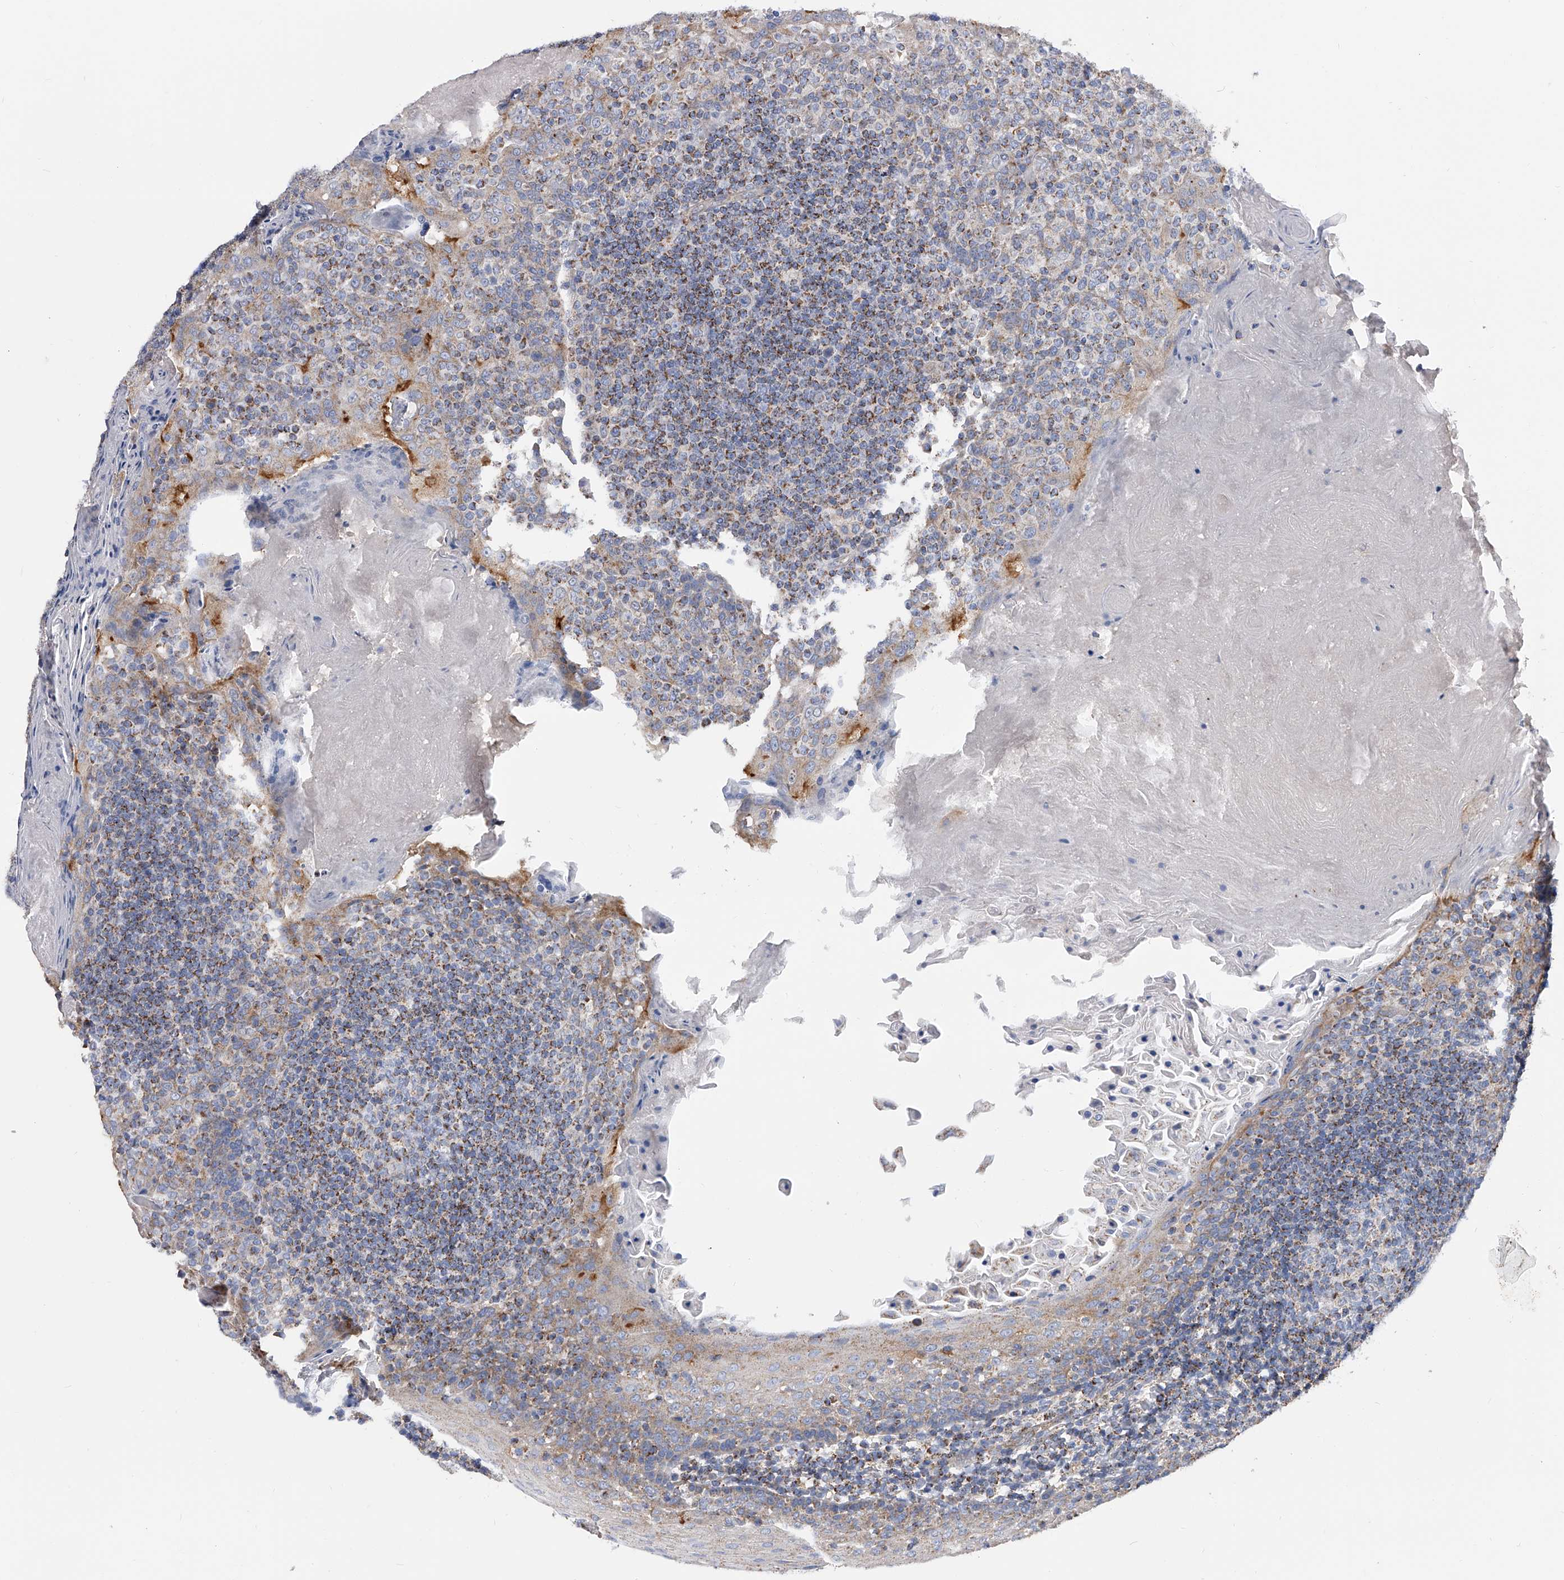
{"staining": {"intensity": "negative", "quantity": "none", "location": "none"}, "tissue": "tonsil", "cell_type": "Germinal center cells", "image_type": "normal", "snomed": [{"axis": "morphology", "description": "Normal tissue, NOS"}, {"axis": "topography", "description": "Tonsil"}], "caption": "High magnification brightfield microscopy of normal tonsil stained with DAB (3,3'-diaminobenzidine) (brown) and counterstained with hematoxylin (blue): germinal center cells show no significant staining. Brightfield microscopy of immunohistochemistry (IHC) stained with DAB (brown) and hematoxylin (blue), captured at high magnification.", "gene": "PDSS2", "patient": {"sex": "female", "age": 19}}